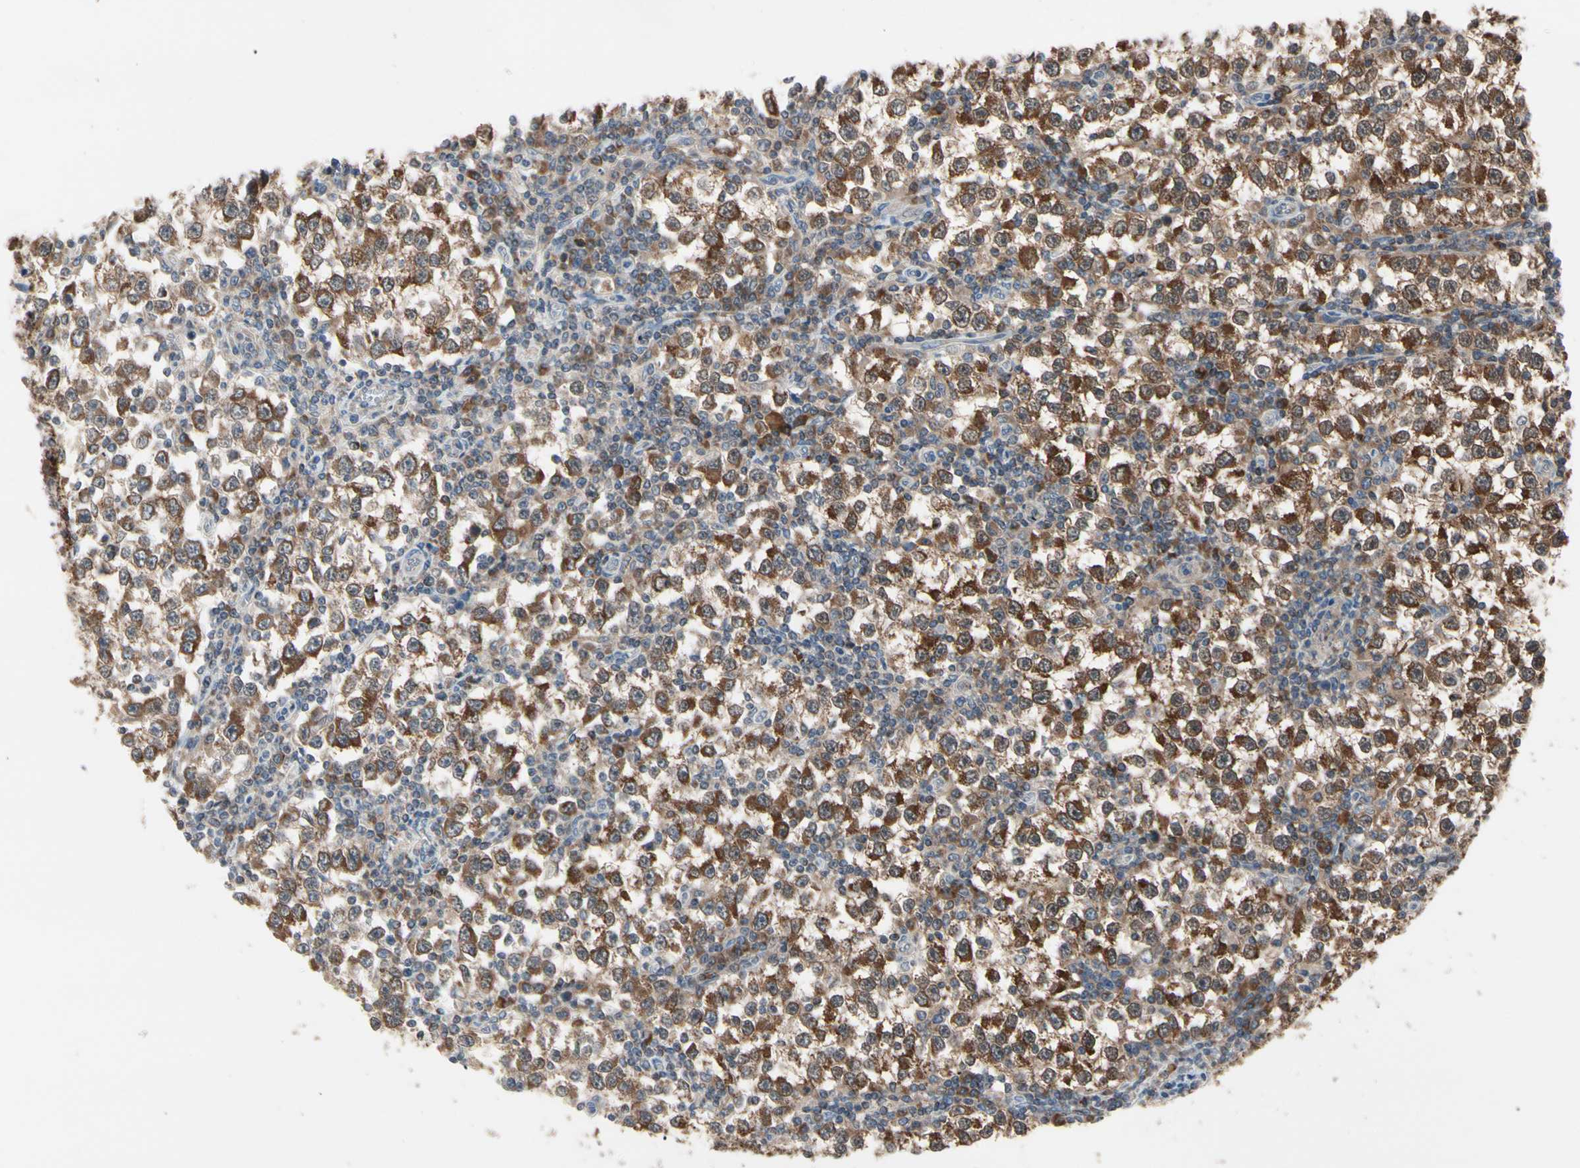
{"staining": {"intensity": "strong", "quantity": ">75%", "location": "cytoplasmic/membranous"}, "tissue": "testis cancer", "cell_type": "Tumor cells", "image_type": "cancer", "snomed": [{"axis": "morphology", "description": "Seminoma, NOS"}, {"axis": "topography", "description": "Testis"}], "caption": "Testis seminoma stained for a protein demonstrates strong cytoplasmic/membranous positivity in tumor cells.", "gene": "MTHFS", "patient": {"sex": "male", "age": 65}}